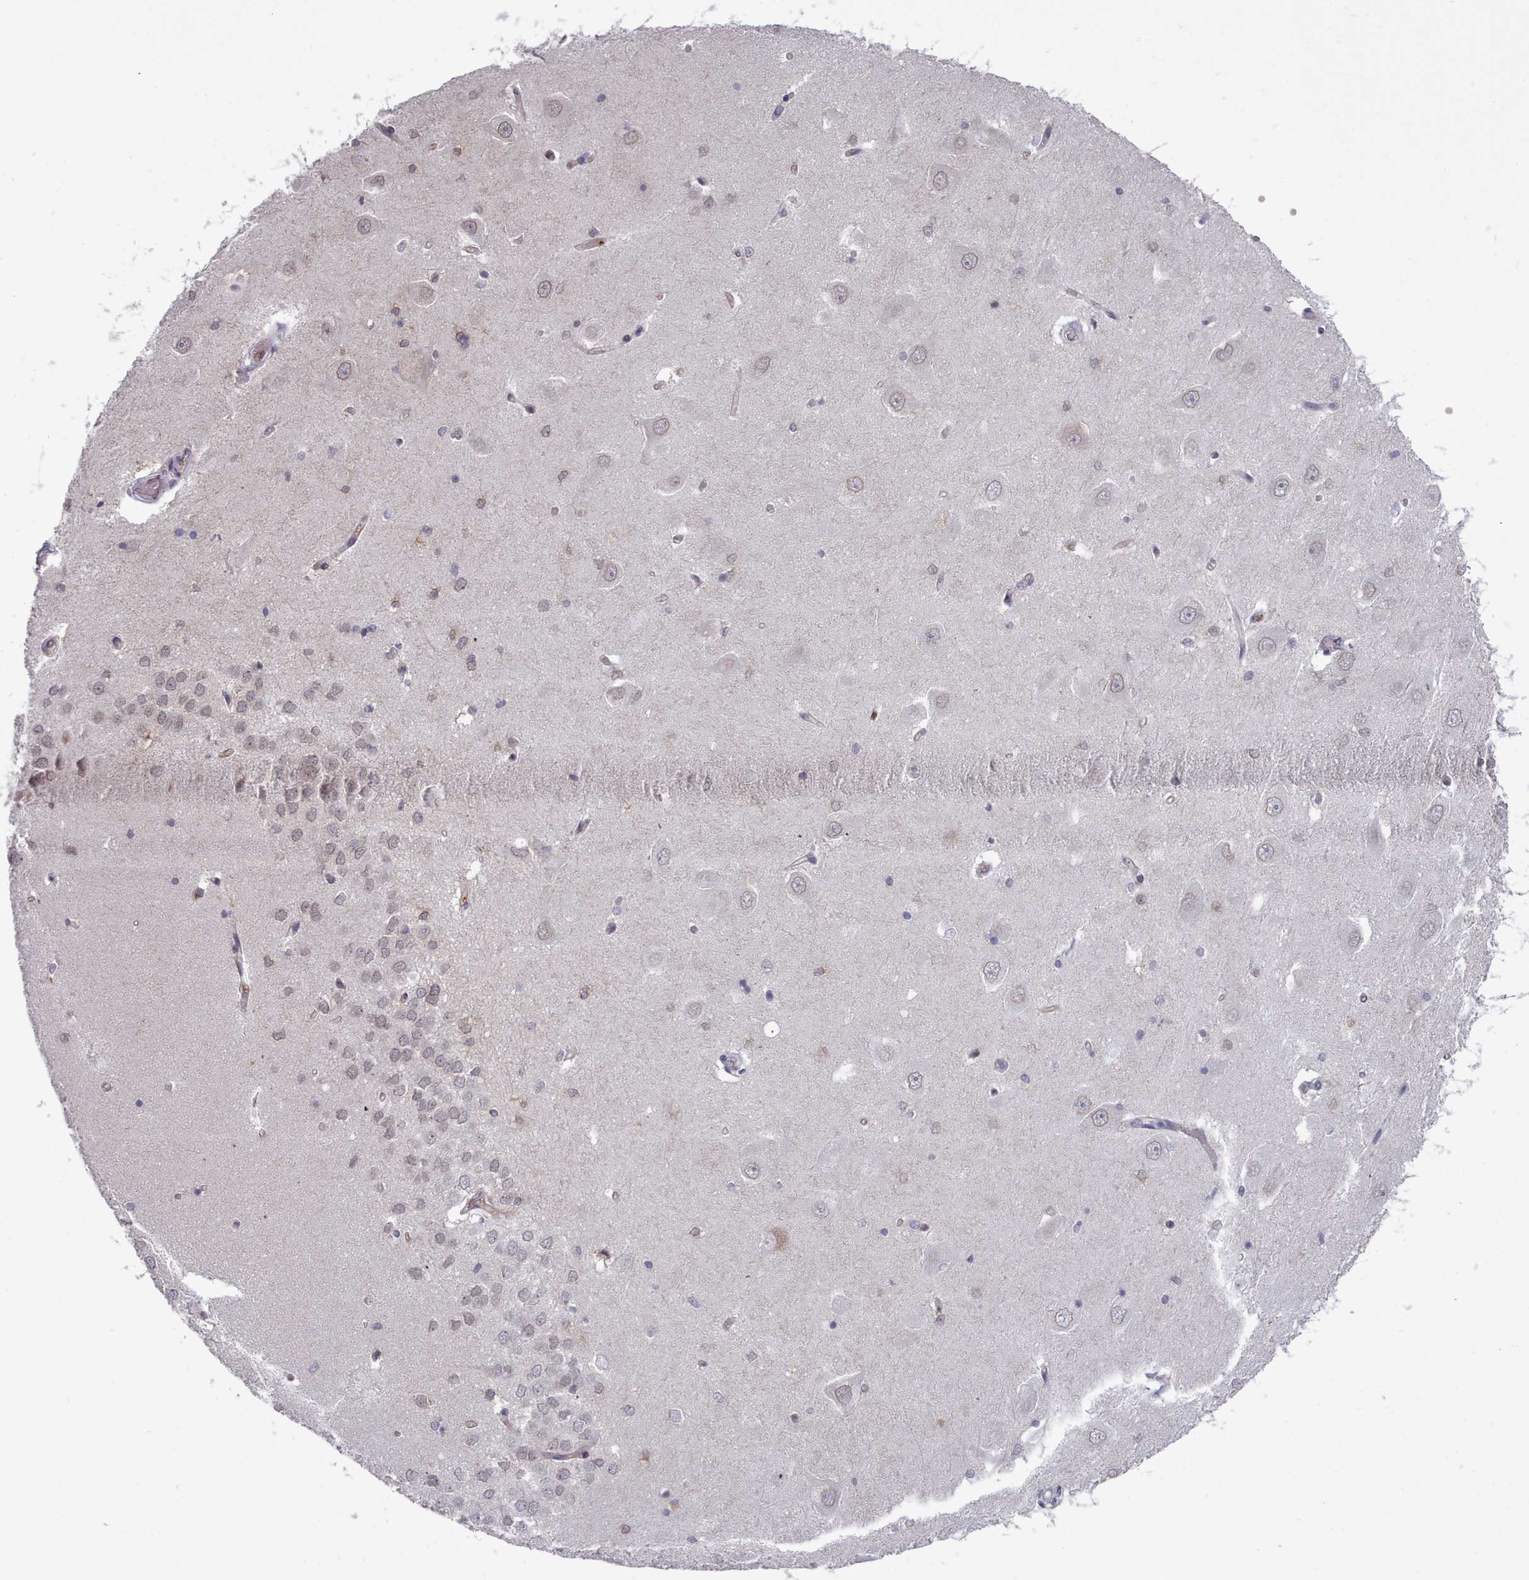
{"staining": {"intensity": "negative", "quantity": "none", "location": "none"}, "tissue": "hippocampus", "cell_type": "Glial cells", "image_type": "normal", "snomed": [{"axis": "morphology", "description": "Normal tissue, NOS"}, {"axis": "topography", "description": "Hippocampus"}], "caption": "Immunohistochemistry of normal human hippocampus displays no staining in glial cells.", "gene": "GINS1", "patient": {"sex": "male", "age": 45}}